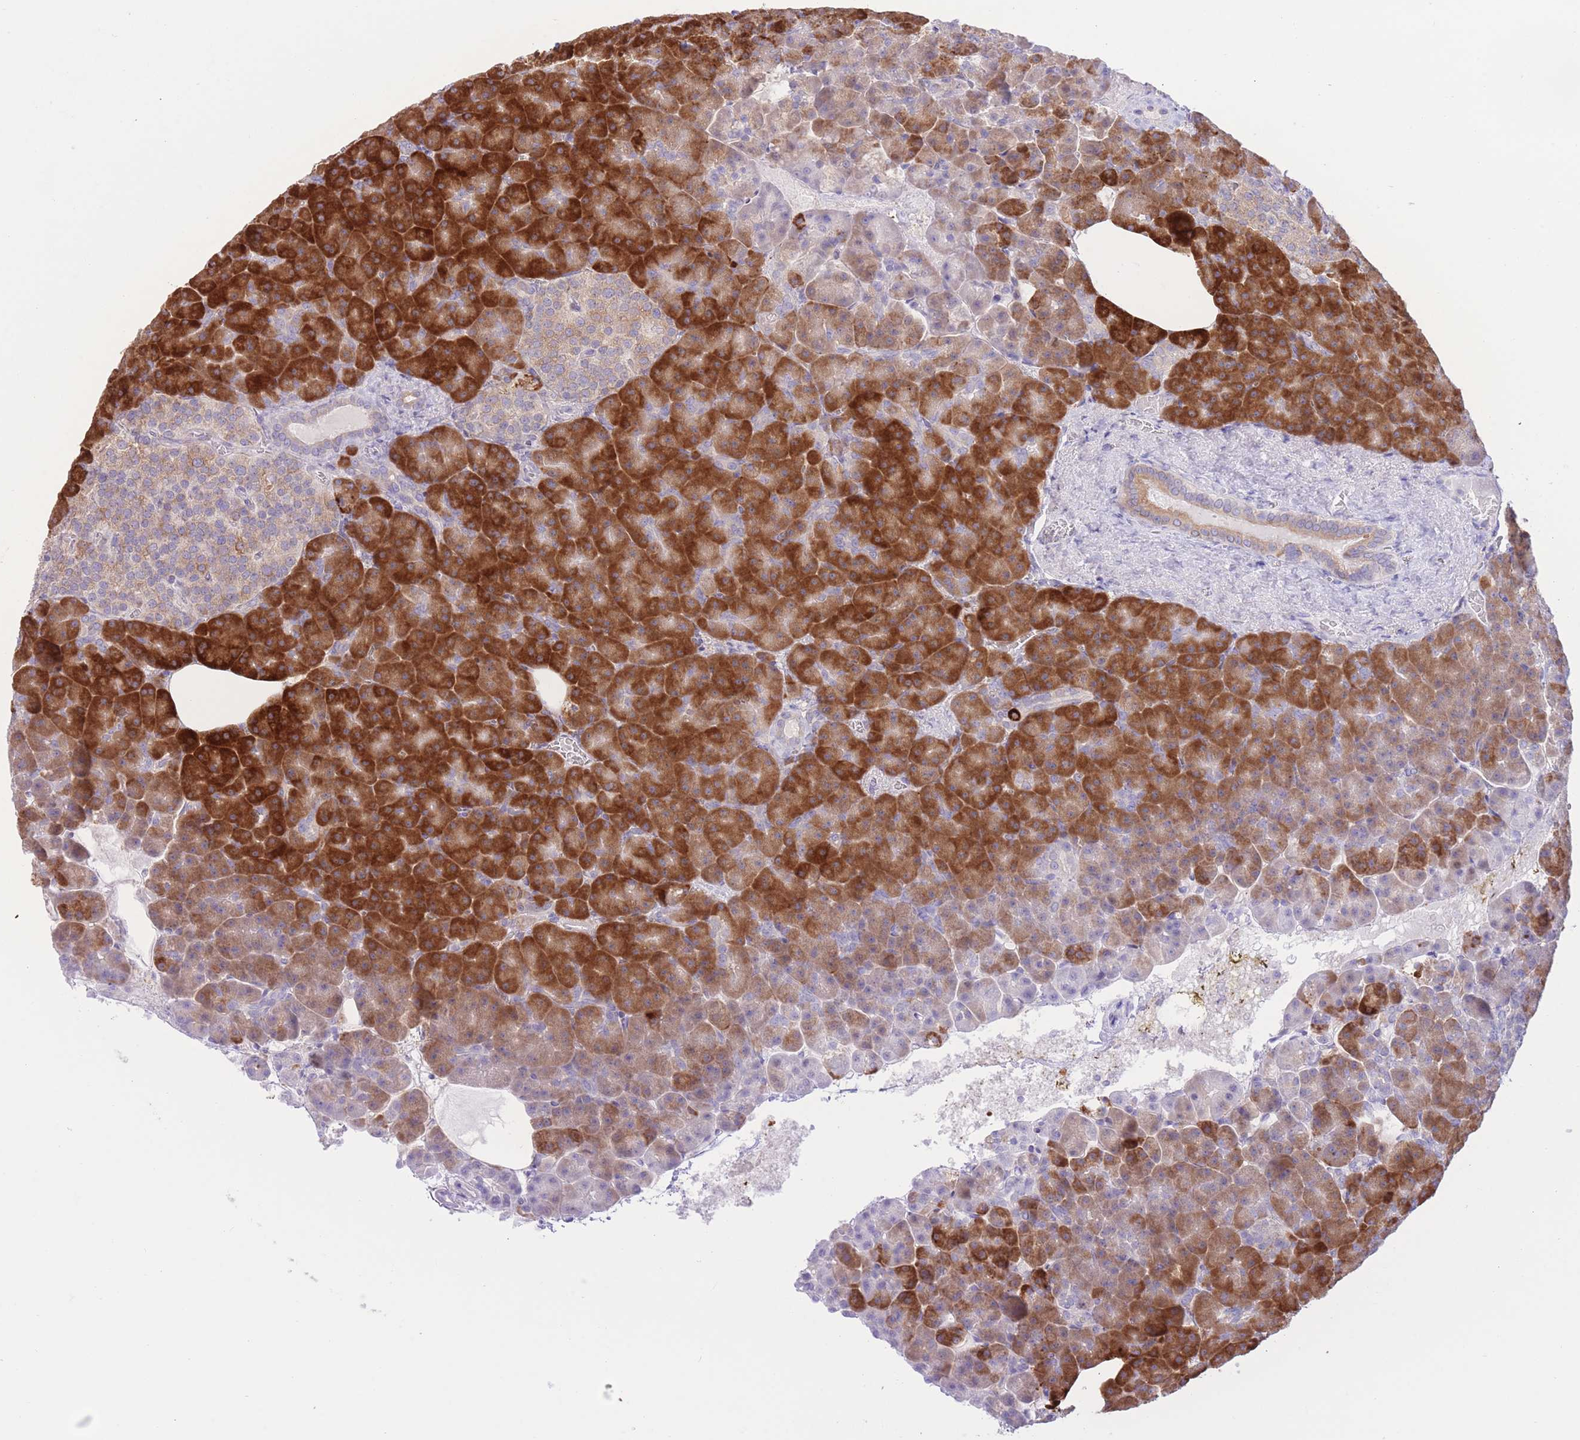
{"staining": {"intensity": "strong", "quantity": ">75%", "location": "cytoplasmic/membranous"}, "tissue": "pancreas", "cell_type": "Exocrine glandular cells", "image_type": "normal", "snomed": [{"axis": "morphology", "description": "Normal tissue, NOS"}, {"axis": "topography", "description": "Pancreas"}], "caption": "Pancreas stained for a protein demonstrates strong cytoplasmic/membranous positivity in exocrine glandular cells. (Brightfield microscopy of DAB IHC at high magnification).", "gene": "MYDGF", "patient": {"sex": "female", "age": 74}}